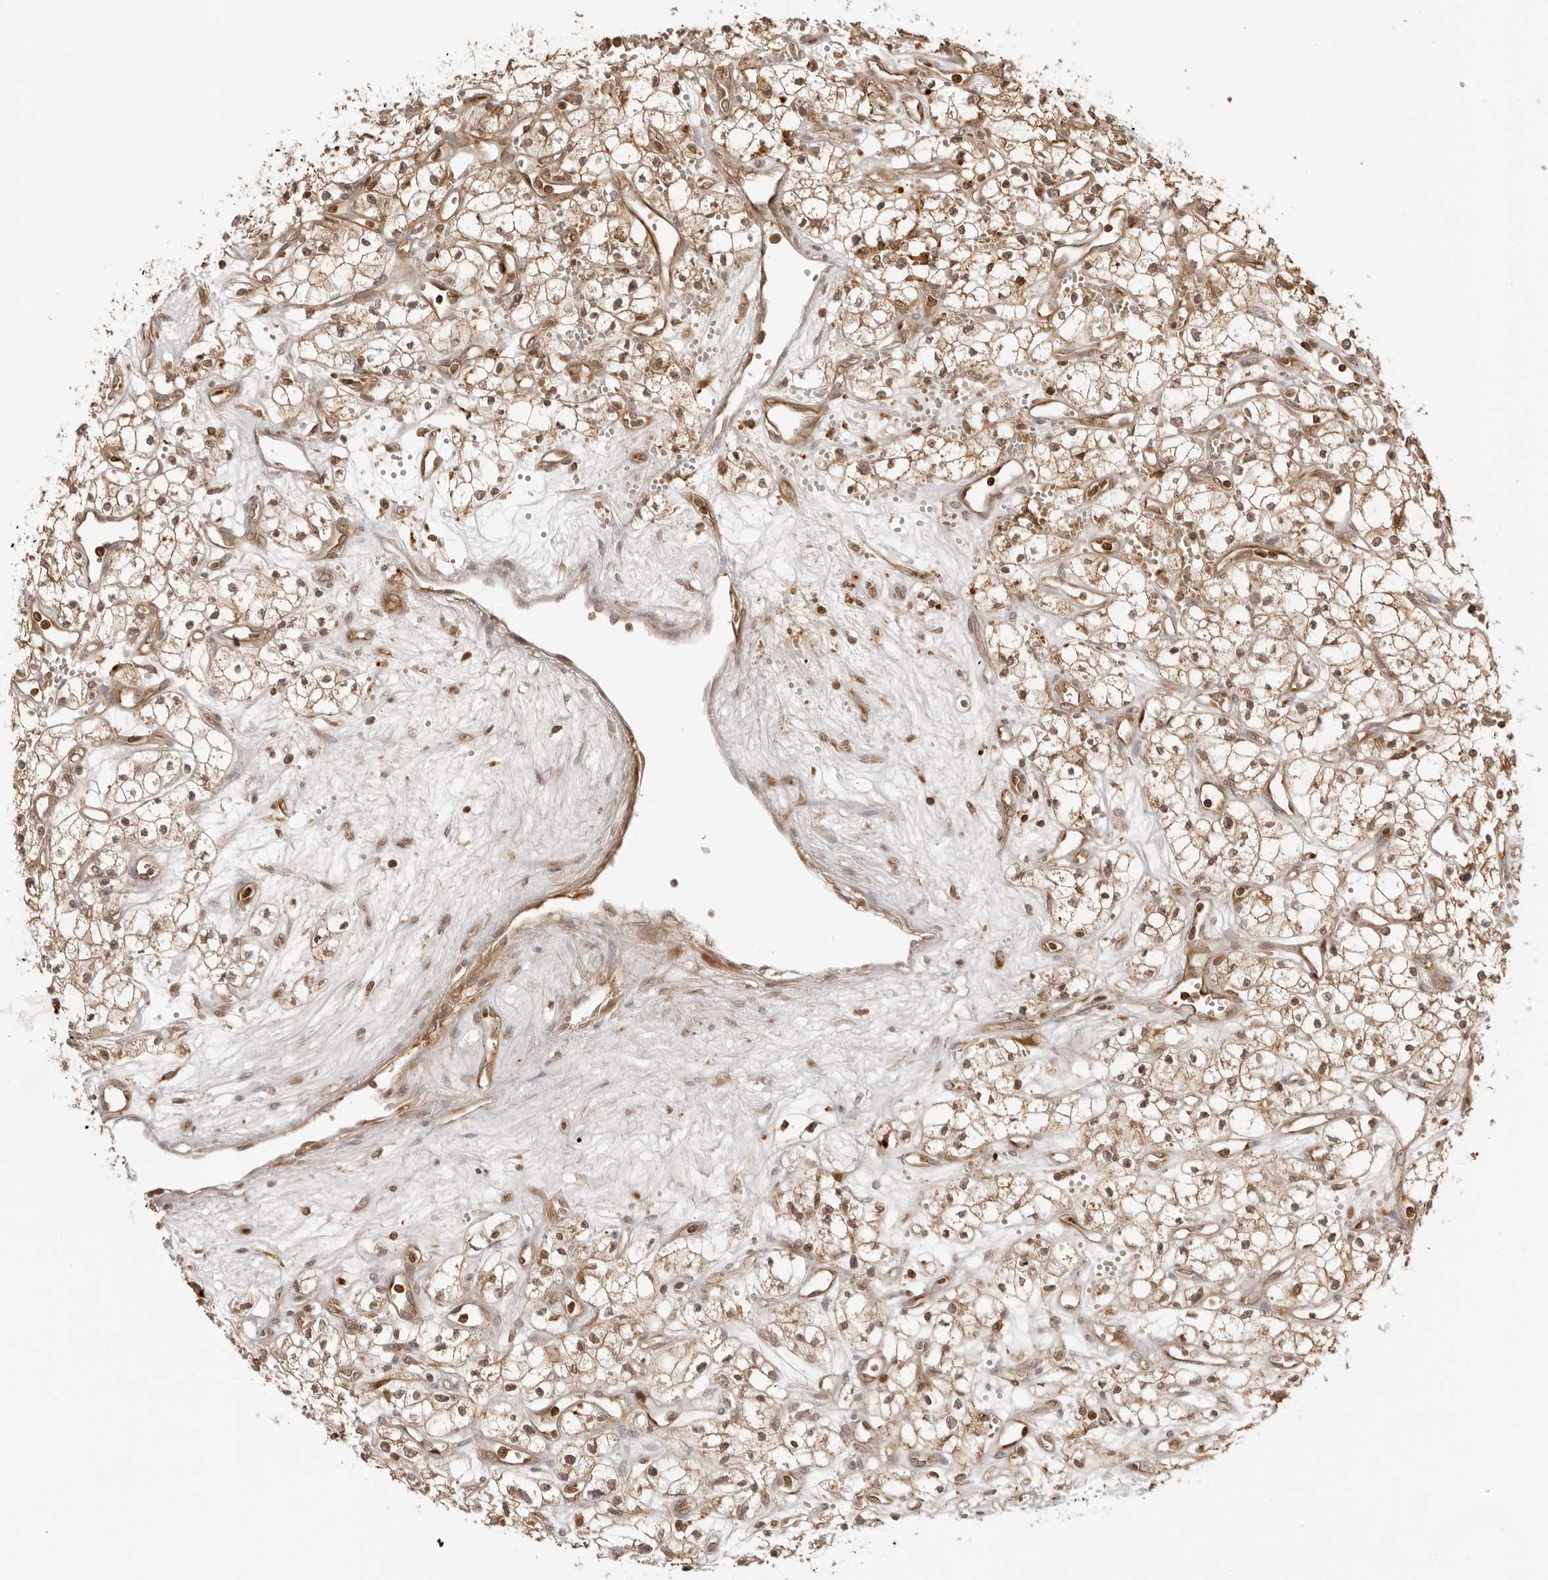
{"staining": {"intensity": "moderate", "quantity": ">75%", "location": "cytoplasmic/membranous,nuclear"}, "tissue": "renal cancer", "cell_type": "Tumor cells", "image_type": "cancer", "snomed": [{"axis": "morphology", "description": "Adenocarcinoma, NOS"}, {"axis": "topography", "description": "Kidney"}], "caption": "Immunohistochemistry image of neoplastic tissue: human adenocarcinoma (renal) stained using IHC displays medium levels of moderate protein expression localized specifically in the cytoplasmic/membranous and nuclear of tumor cells, appearing as a cytoplasmic/membranous and nuclear brown color.", "gene": "IKBKE", "patient": {"sex": "male", "age": 59}}